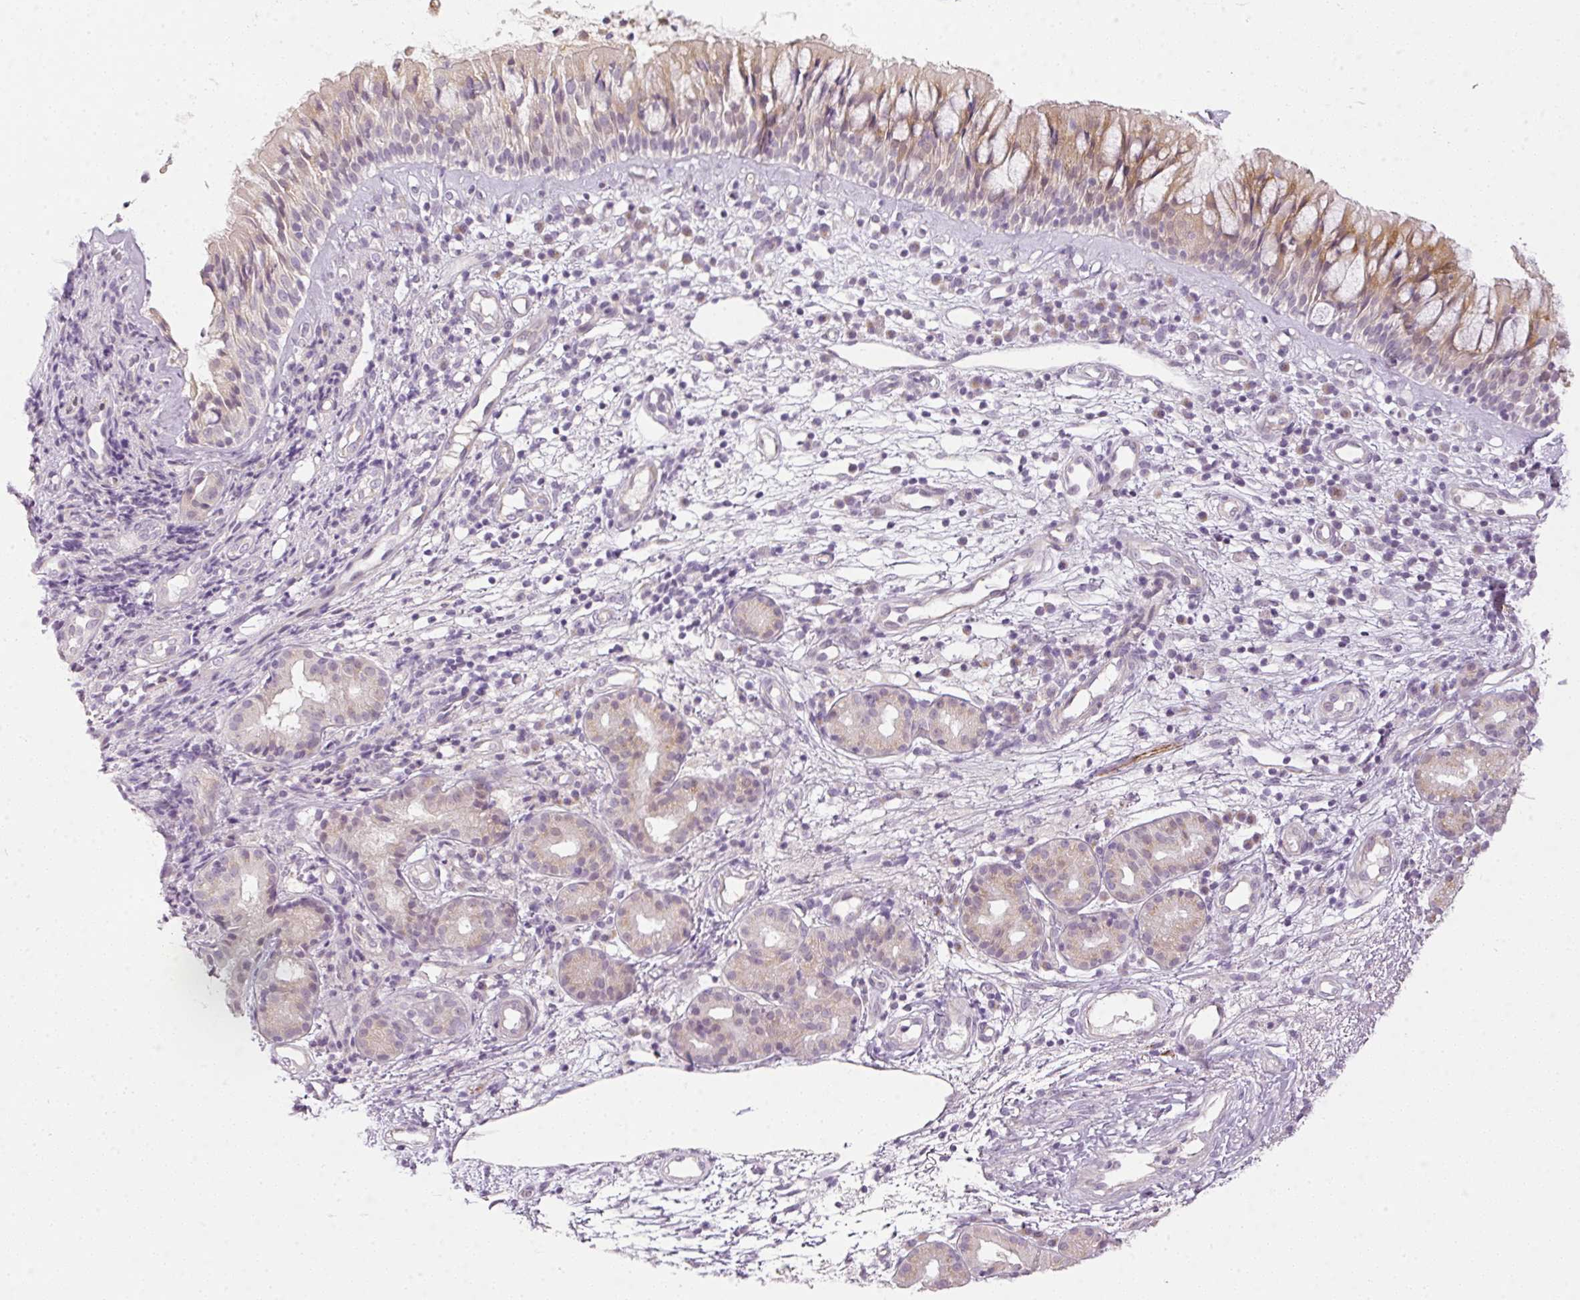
{"staining": {"intensity": "moderate", "quantity": "<25%", "location": "cytoplasmic/membranous"}, "tissue": "nasopharynx", "cell_type": "Respiratory epithelial cells", "image_type": "normal", "snomed": [{"axis": "morphology", "description": "Normal tissue, NOS"}, {"axis": "topography", "description": "Nasopharynx"}], "caption": "Human nasopharynx stained with a brown dye displays moderate cytoplasmic/membranous positive expression in about <25% of respiratory epithelial cells.", "gene": "RAX2", "patient": {"sex": "female", "age": 62}}